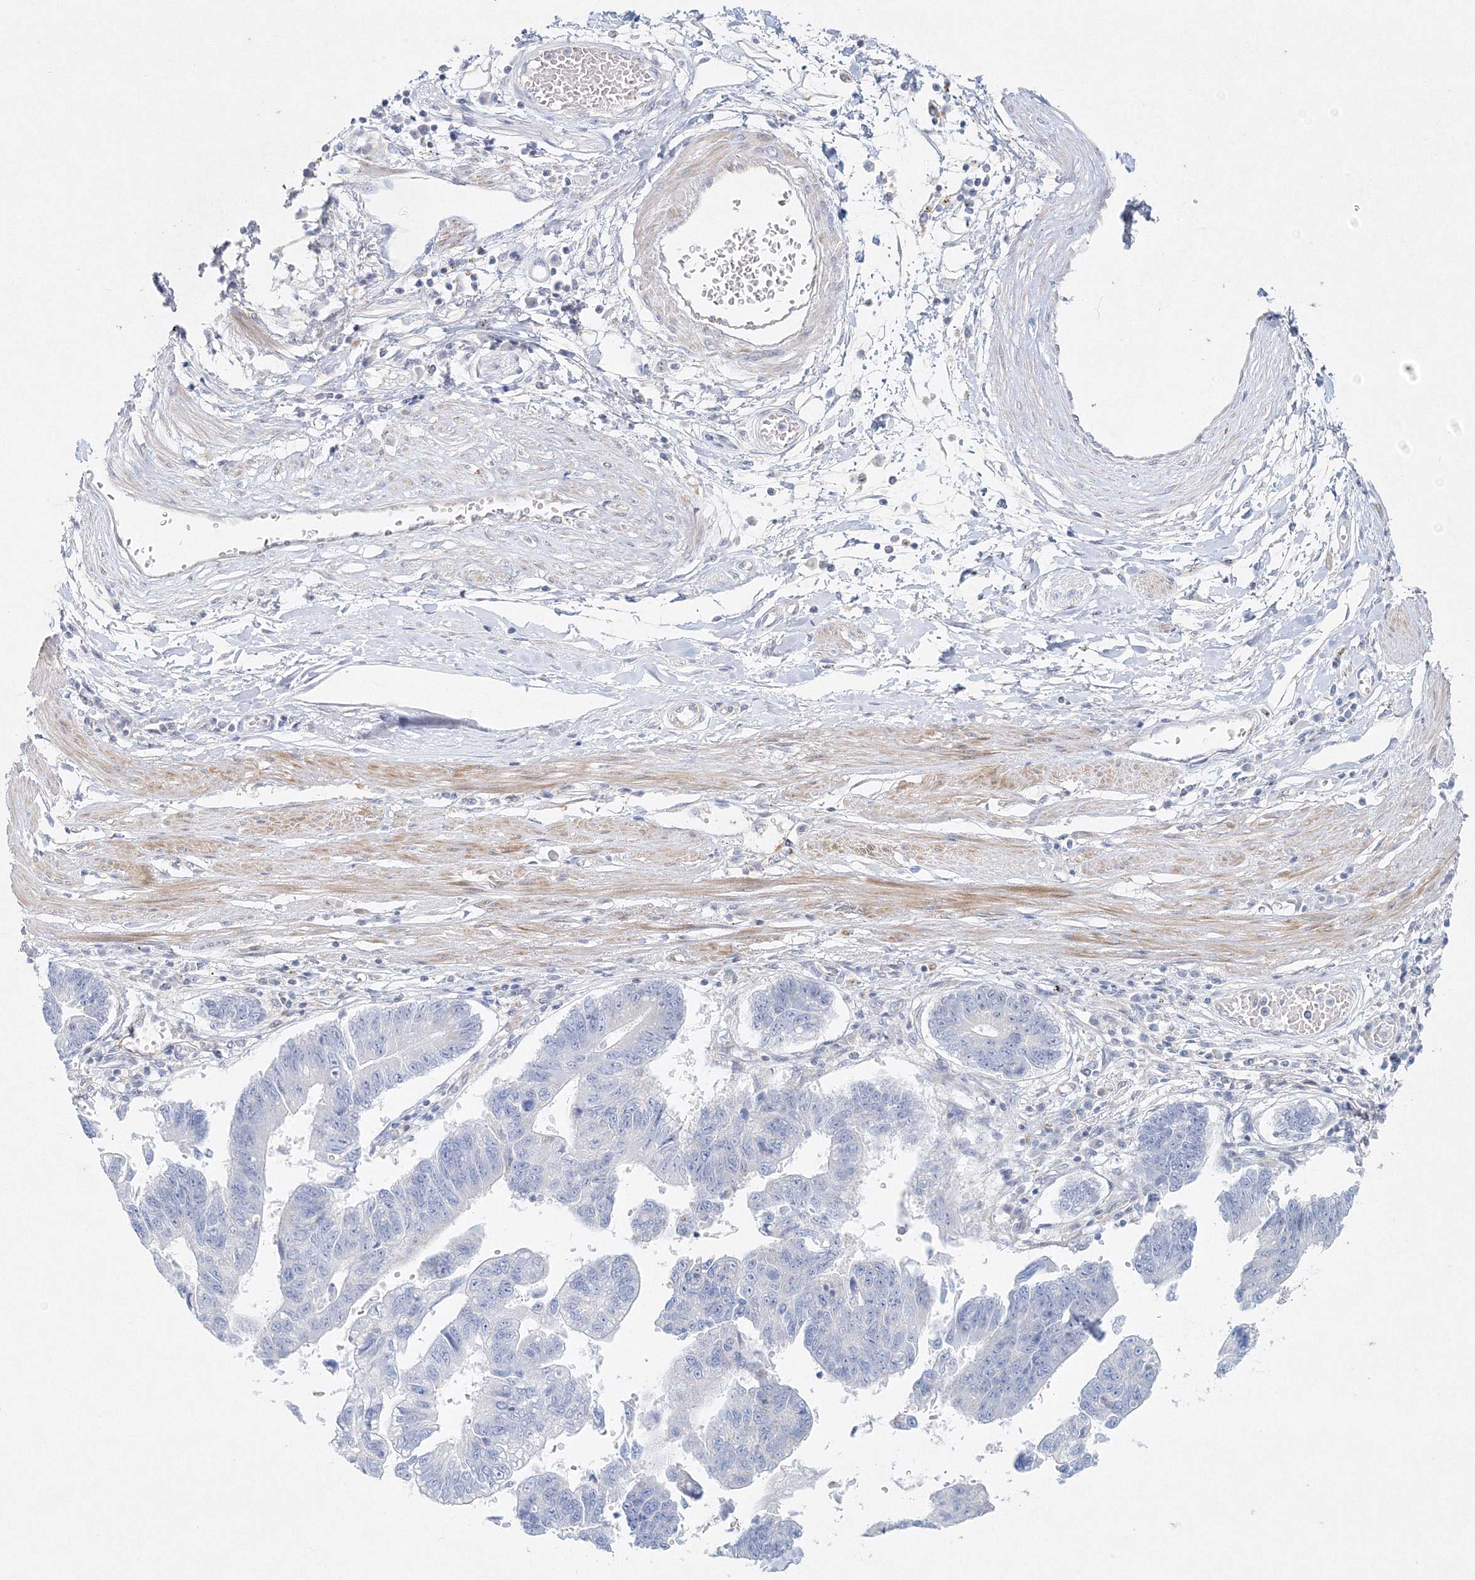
{"staining": {"intensity": "negative", "quantity": "none", "location": "none"}, "tissue": "stomach cancer", "cell_type": "Tumor cells", "image_type": "cancer", "snomed": [{"axis": "morphology", "description": "Adenocarcinoma, NOS"}, {"axis": "topography", "description": "Stomach"}], "caption": "IHC histopathology image of neoplastic tissue: stomach adenocarcinoma stained with DAB (3,3'-diaminobenzidine) reveals no significant protein expression in tumor cells.", "gene": "DNAH1", "patient": {"sex": "male", "age": 59}}